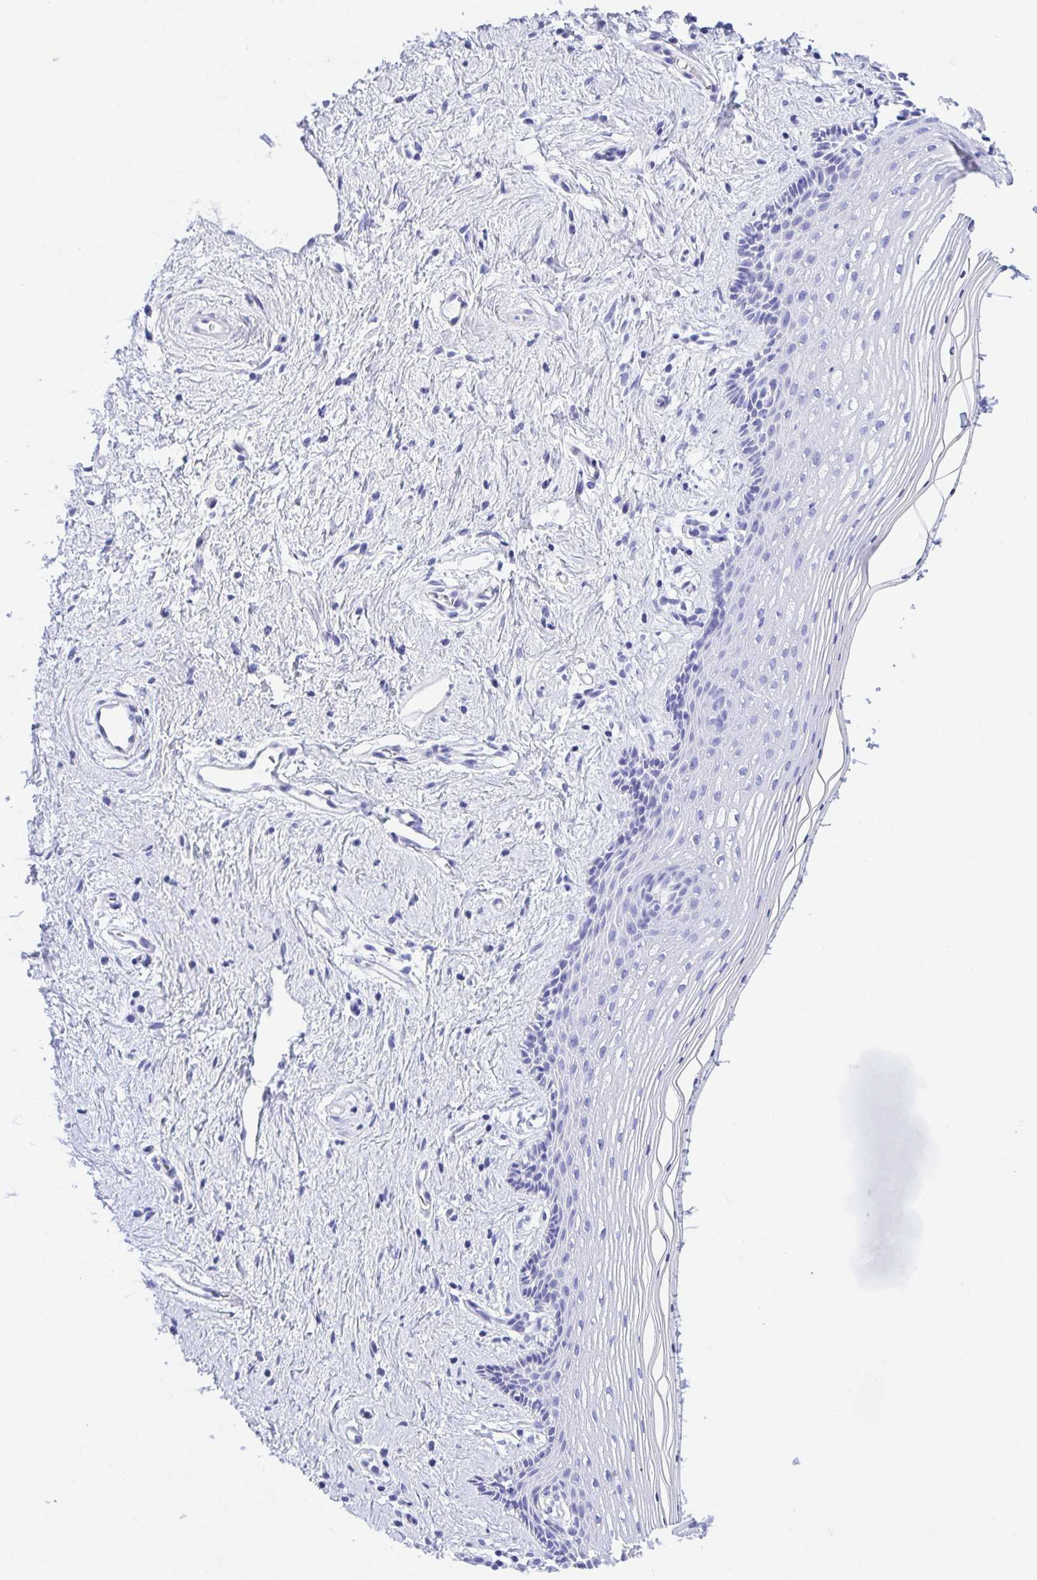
{"staining": {"intensity": "negative", "quantity": "none", "location": "none"}, "tissue": "vagina", "cell_type": "Squamous epithelial cells", "image_type": "normal", "snomed": [{"axis": "morphology", "description": "Normal tissue, NOS"}, {"axis": "topography", "description": "Vagina"}], "caption": "Immunohistochemistry (IHC) image of normal vagina stained for a protein (brown), which exhibits no expression in squamous epithelial cells.", "gene": "FRMD3", "patient": {"sex": "female", "age": 42}}